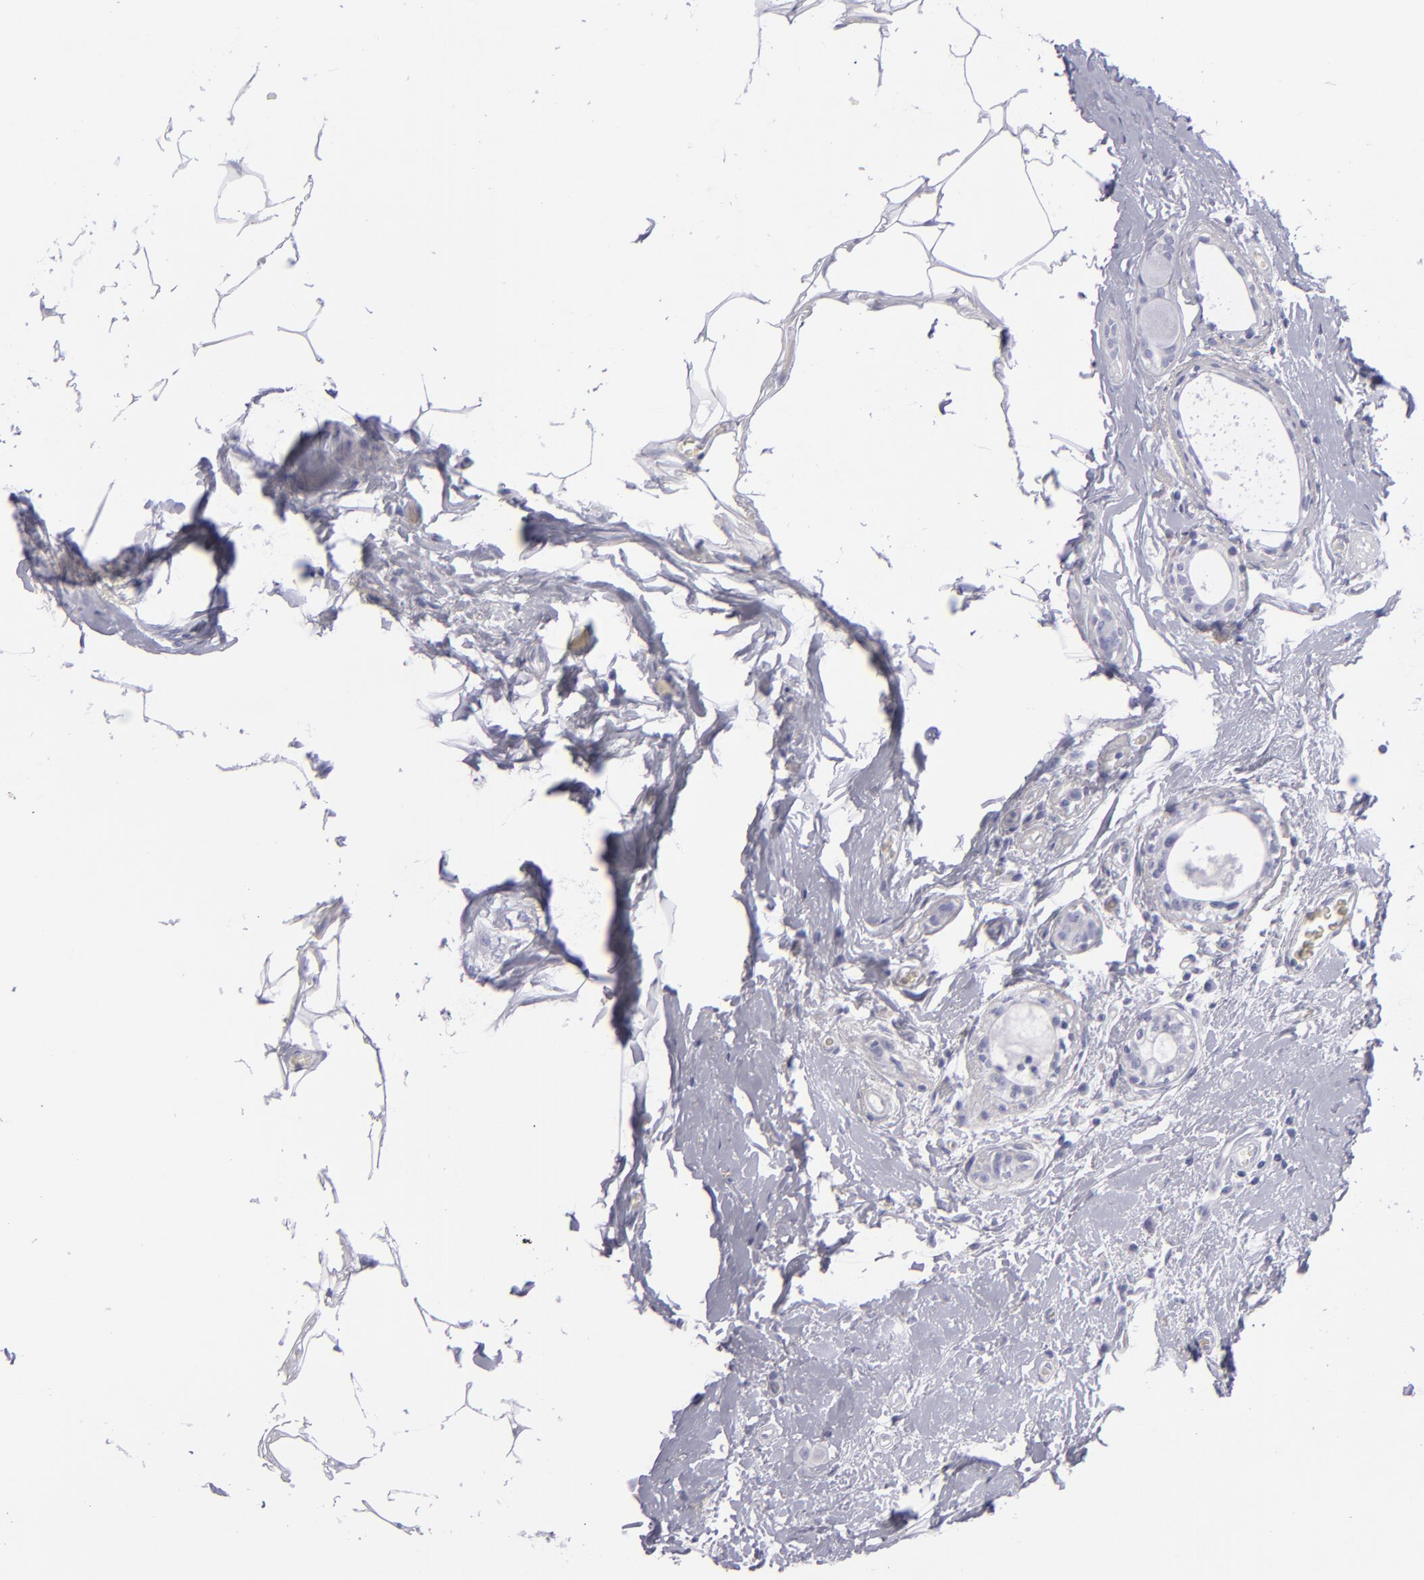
{"staining": {"intensity": "negative", "quantity": "none", "location": "none"}, "tissue": "breast cancer", "cell_type": "Tumor cells", "image_type": "cancer", "snomed": [{"axis": "morphology", "description": "Lobular carcinoma"}, {"axis": "topography", "description": "Breast"}], "caption": "Histopathology image shows no significant protein staining in tumor cells of lobular carcinoma (breast).", "gene": "CD22", "patient": {"sex": "female", "age": 55}}